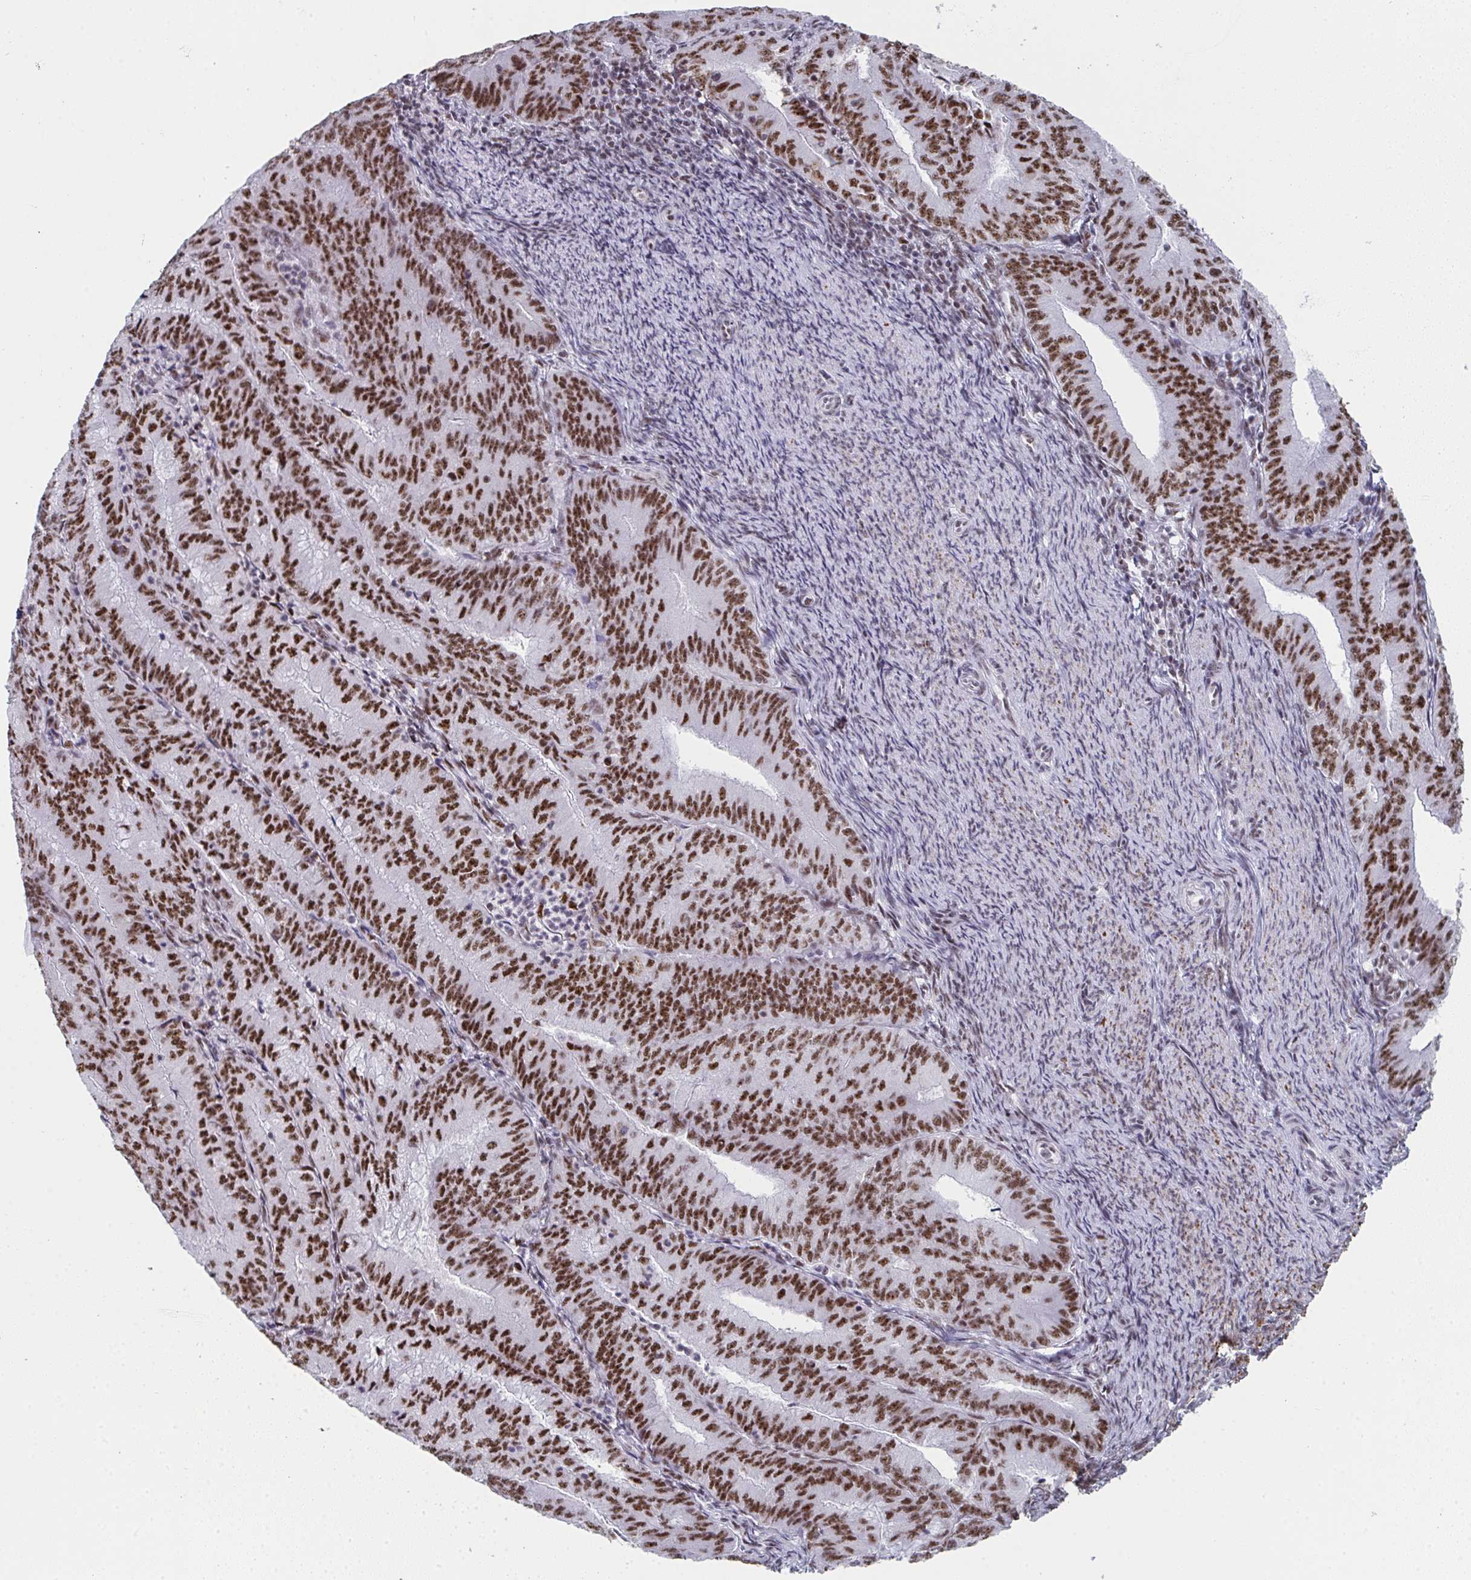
{"staining": {"intensity": "strong", "quantity": ">75%", "location": "nuclear"}, "tissue": "endometrial cancer", "cell_type": "Tumor cells", "image_type": "cancer", "snomed": [{"axis": "morphology", "description": "Adenocarcinoma, NOS"}, {"axis": "topography", "description": "Endometrium"}], "caption": "Approximately >75% of tumor cells in endometrial cancer (adenocarcinoma) demonstrate strong nuclear protein positivity as visualized by brown immunohistochemical staining.", "gene": "SNRNP70", "patient": {"sex": "female", "age": 57}}